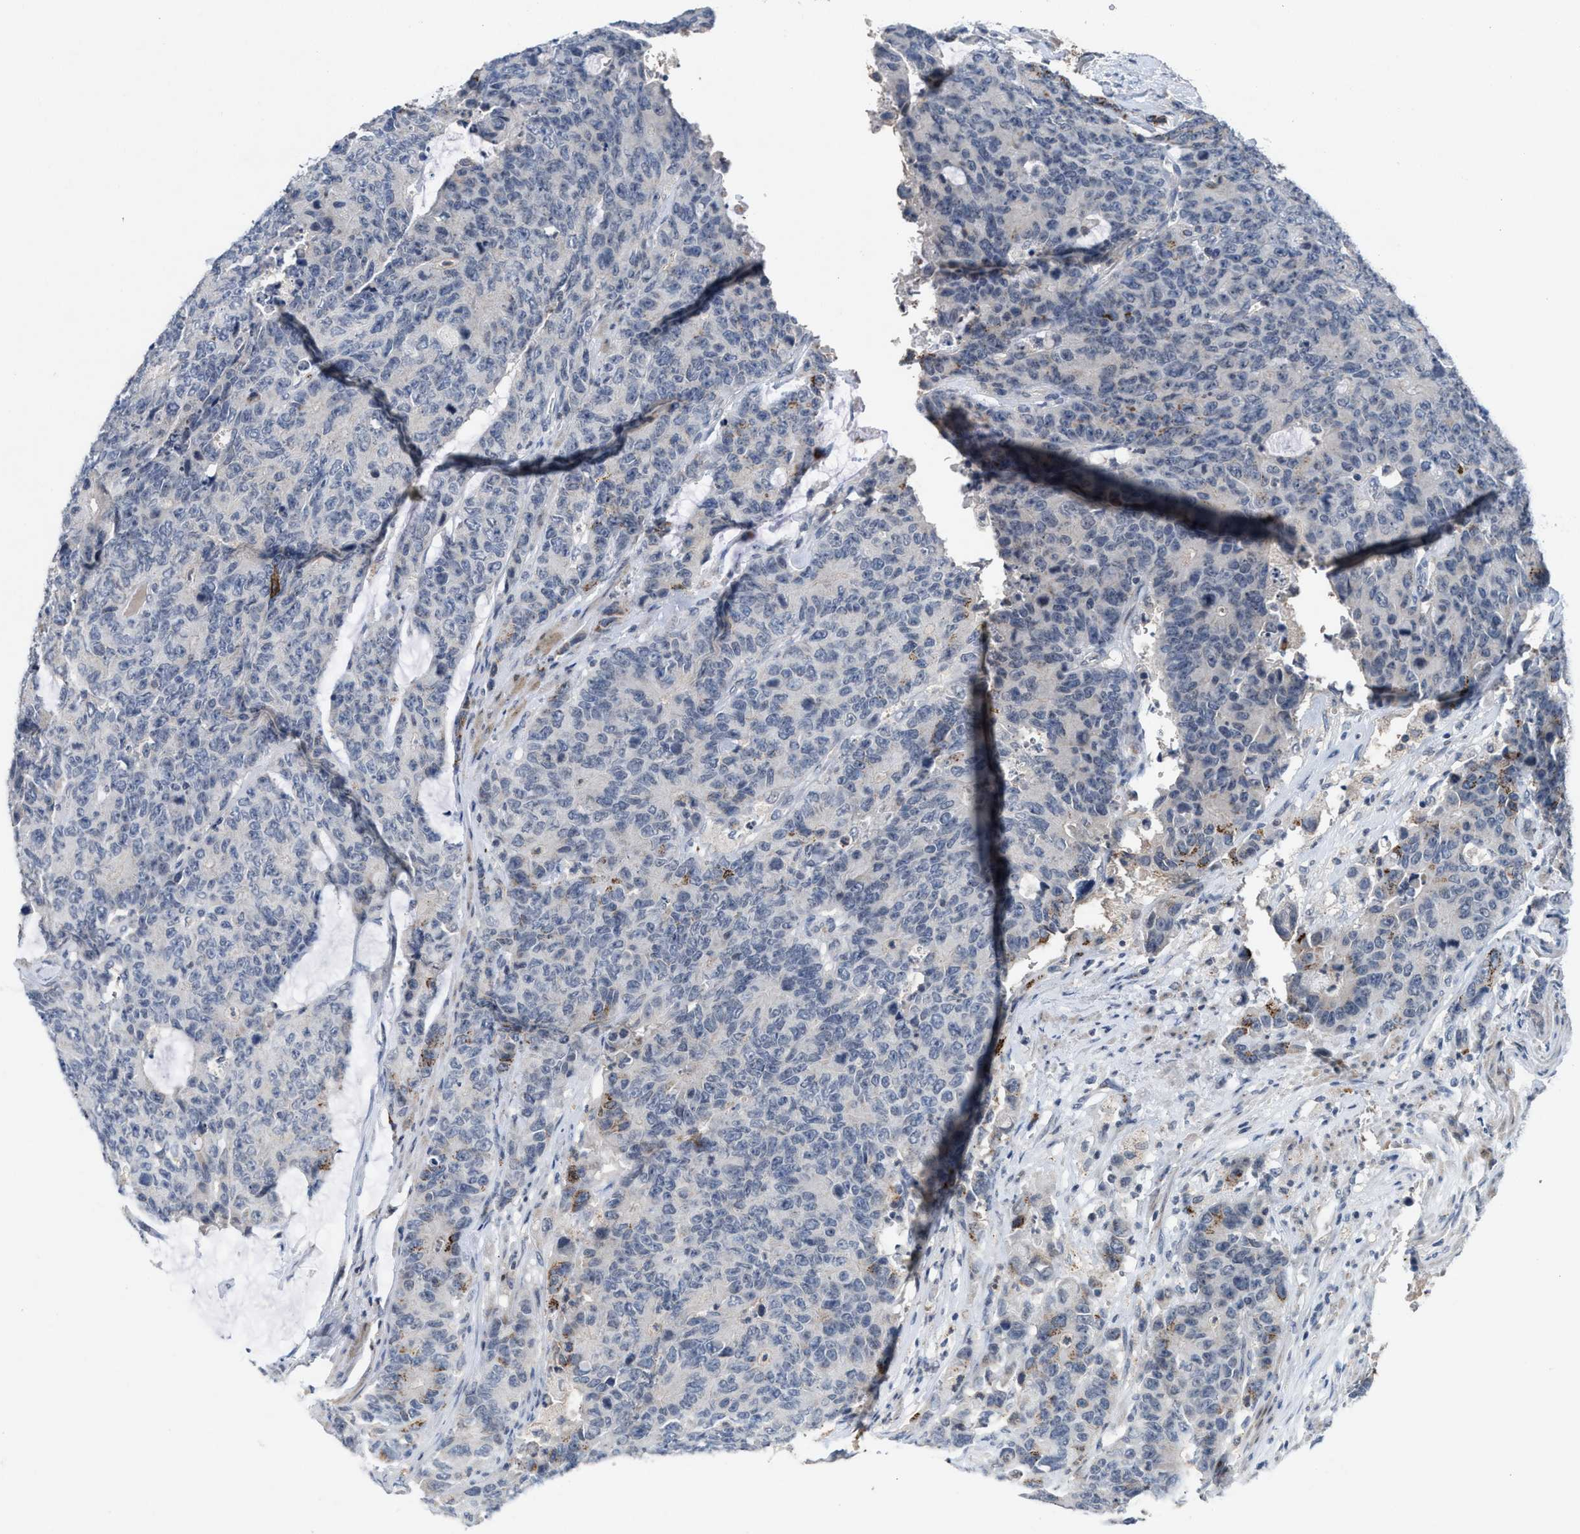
{"staining": {"intensity": "negative", "quantity": "none", "location": "none"}, "tissue": "colorectal cancer", "cell_type": "Tumor cells", "image_type": "cancer", "snomed": [{"axis": "morphology", "description": "Adenocarcinoma, NOS"}, {"axis": "topography", "description": "Colon"}], "caption": "This is an IHC micrograph of colorectal cancer. There is no positivity in tumor cells.", "gene": "SLC5A5", "patient": {"sex": "female", "age": 86}}